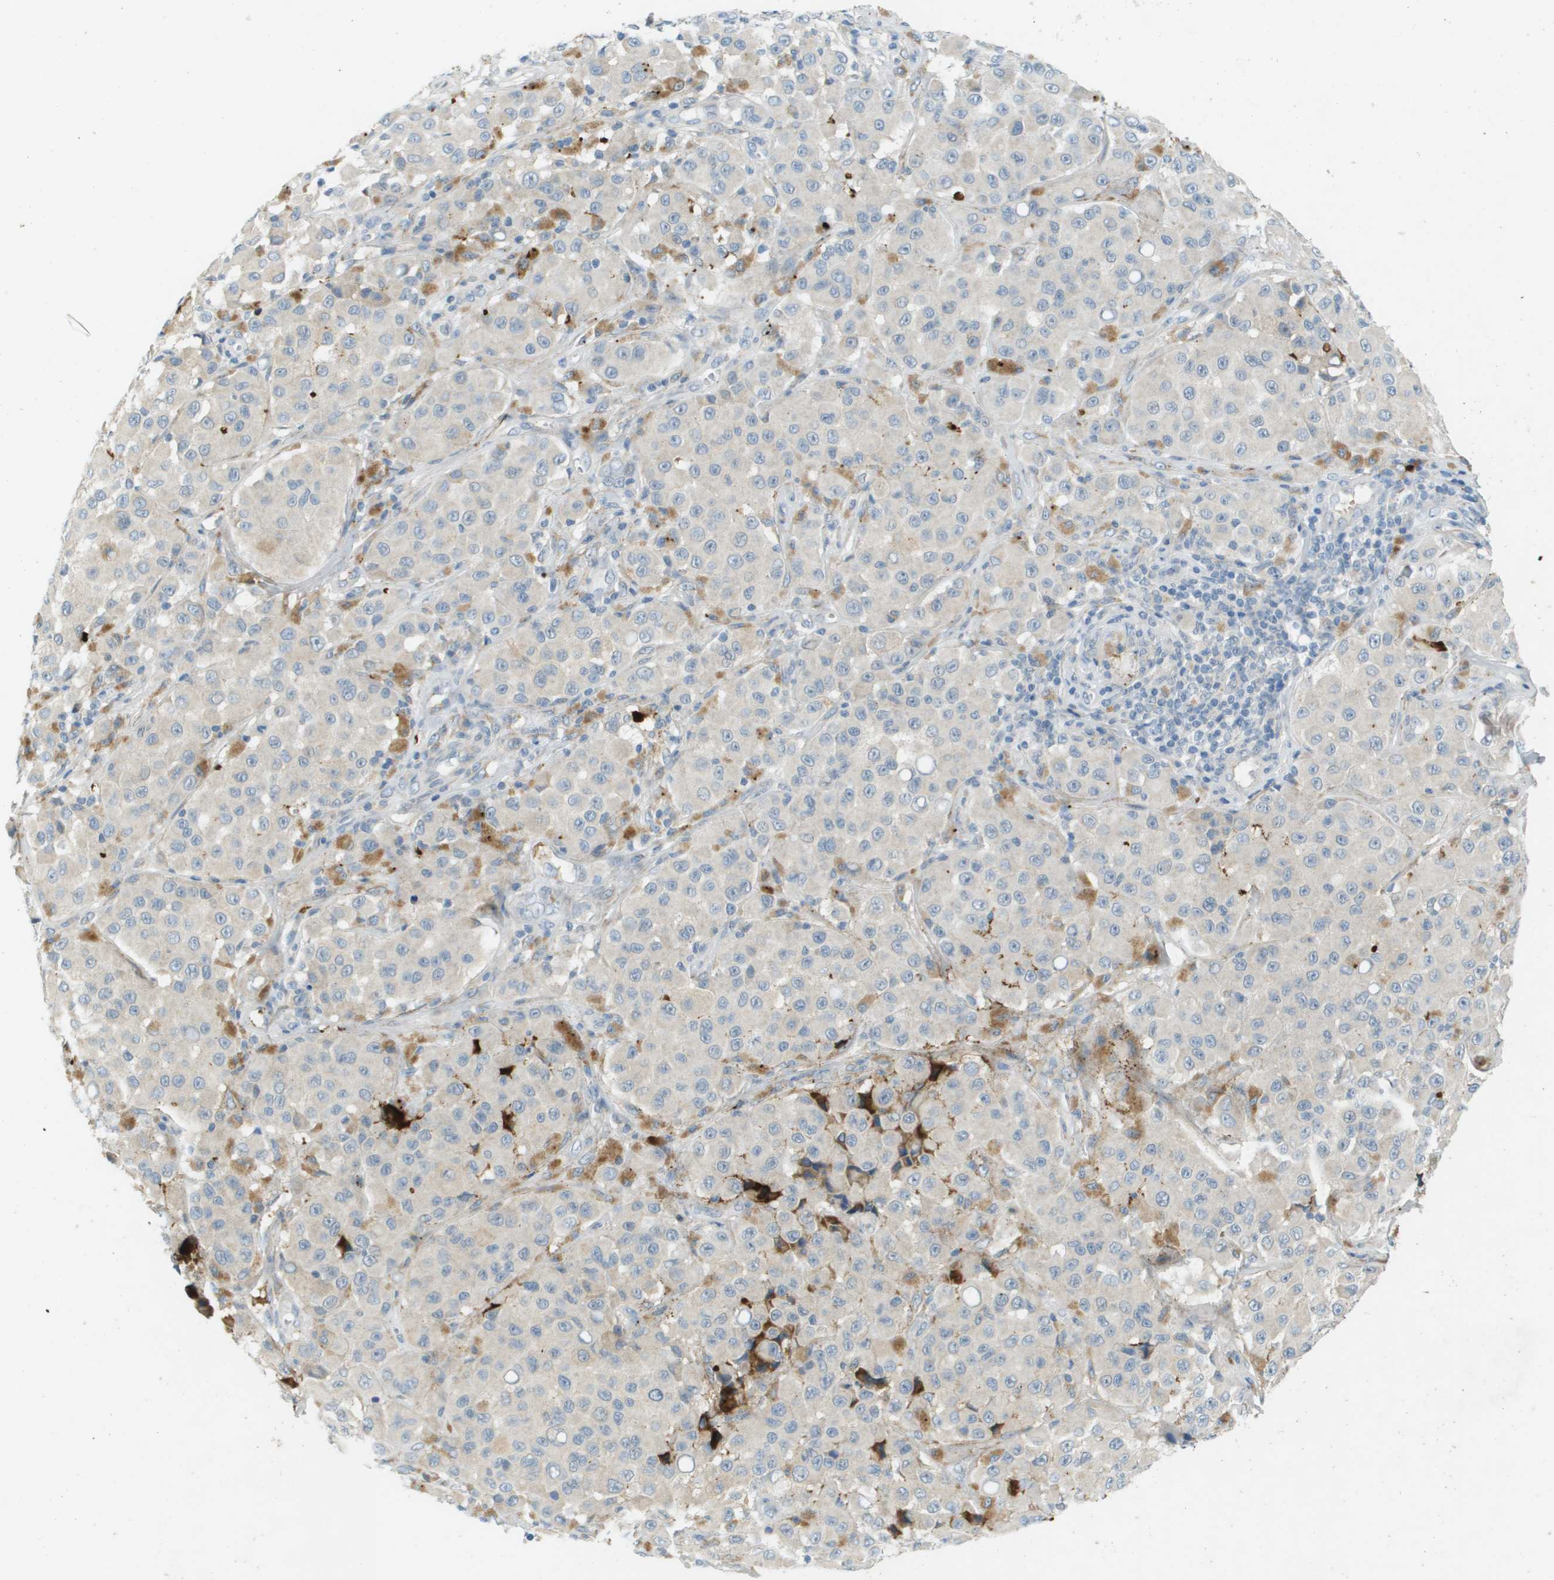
{"staining": {"intensity": "negative", "quantity": "none", "location": "none"}, "tissue": "melanoma", "cell_type": "Tumor cells", "image_type": "cancer", "snomed": [{"axis": "morphology", "description": "Malignant melanoma, NOS"}, {"axis": "topography", "description": "Skin"}], "caption": "Immunohistochemistry of melanoma reveals no expression in tumor cells. (DAB (3,3'-diaminobenzidine) IHC visualized using brightfield microscopy, high magnification).", "gene": "VTN", "patient": {"sex": "male", "age": 84}}